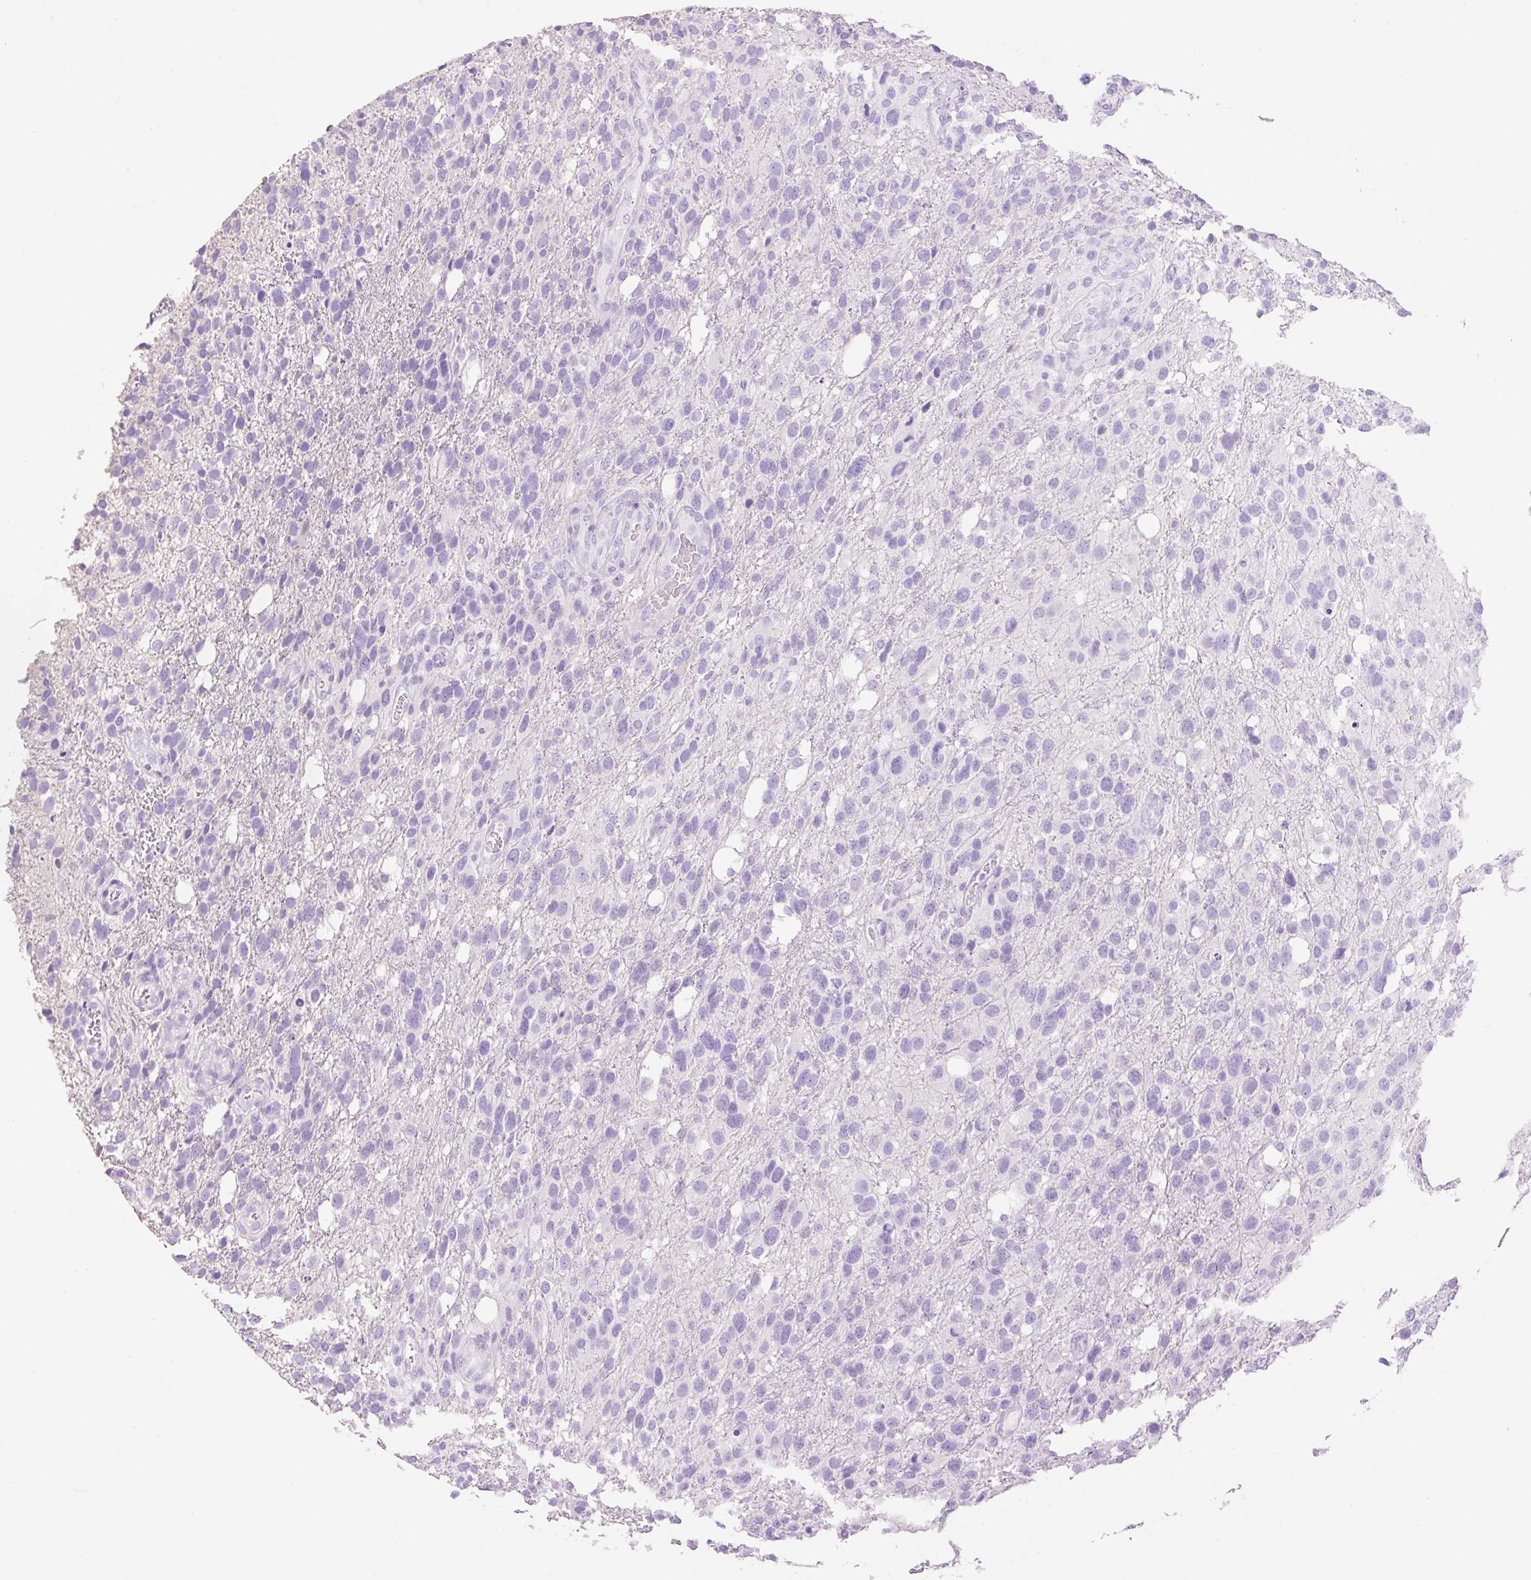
{"staining": {"intensity": "negative", "quantity": "none", "location": "none"}, "tissue": "glioma", "cell_type": "Tumor cells", "image_type": "cancer", "snomed": [{"axis": "morphology", "description": "Glioma, malignant, High grade"}, {"axis": "topography", "description": "Brain"}], "caption": "Tumor cells show no significant positivity in malignant glioma (high-grade).", "gene": "SP140L", "patient": {"sex": "female", "age": 58}}